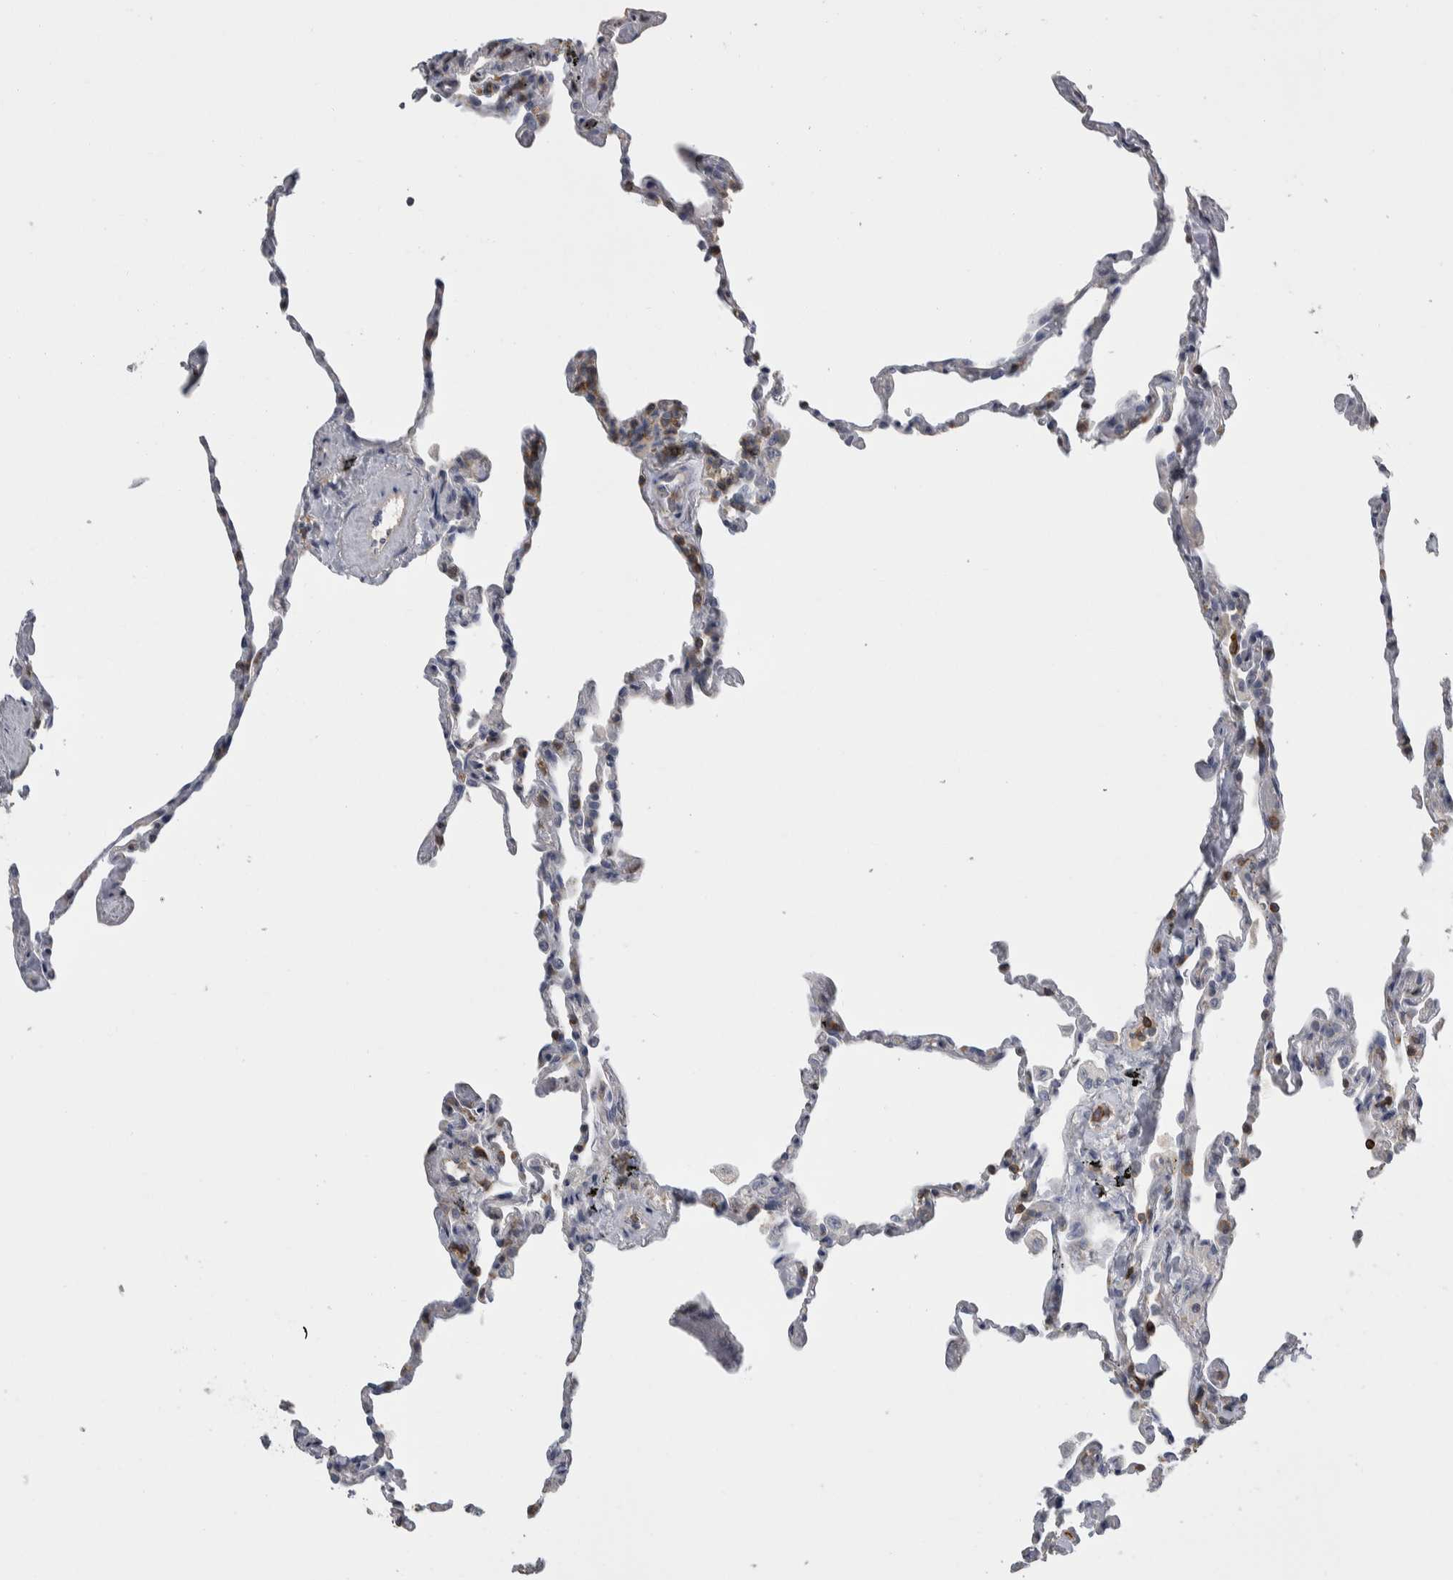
{"staining": {"intensity": "negative", "quantity": "none", "location": "none"}, "tissue": "lung", "cell_type": "Alveolar cells", "image_type": "normal", "snomed": [{"axis": "morphology", "description": "Normal tissue, NOS"}, {"axis": "topography", "description": "Lung"}], "caption": "A photomicrograph of human lung is negative for staining in alveolar cells. (DAB immunohistochemistry (IHC) with hematoxylin counter stain).", "gene": "CEP295NL", "patient": {"sex": "male", "age": 59}}